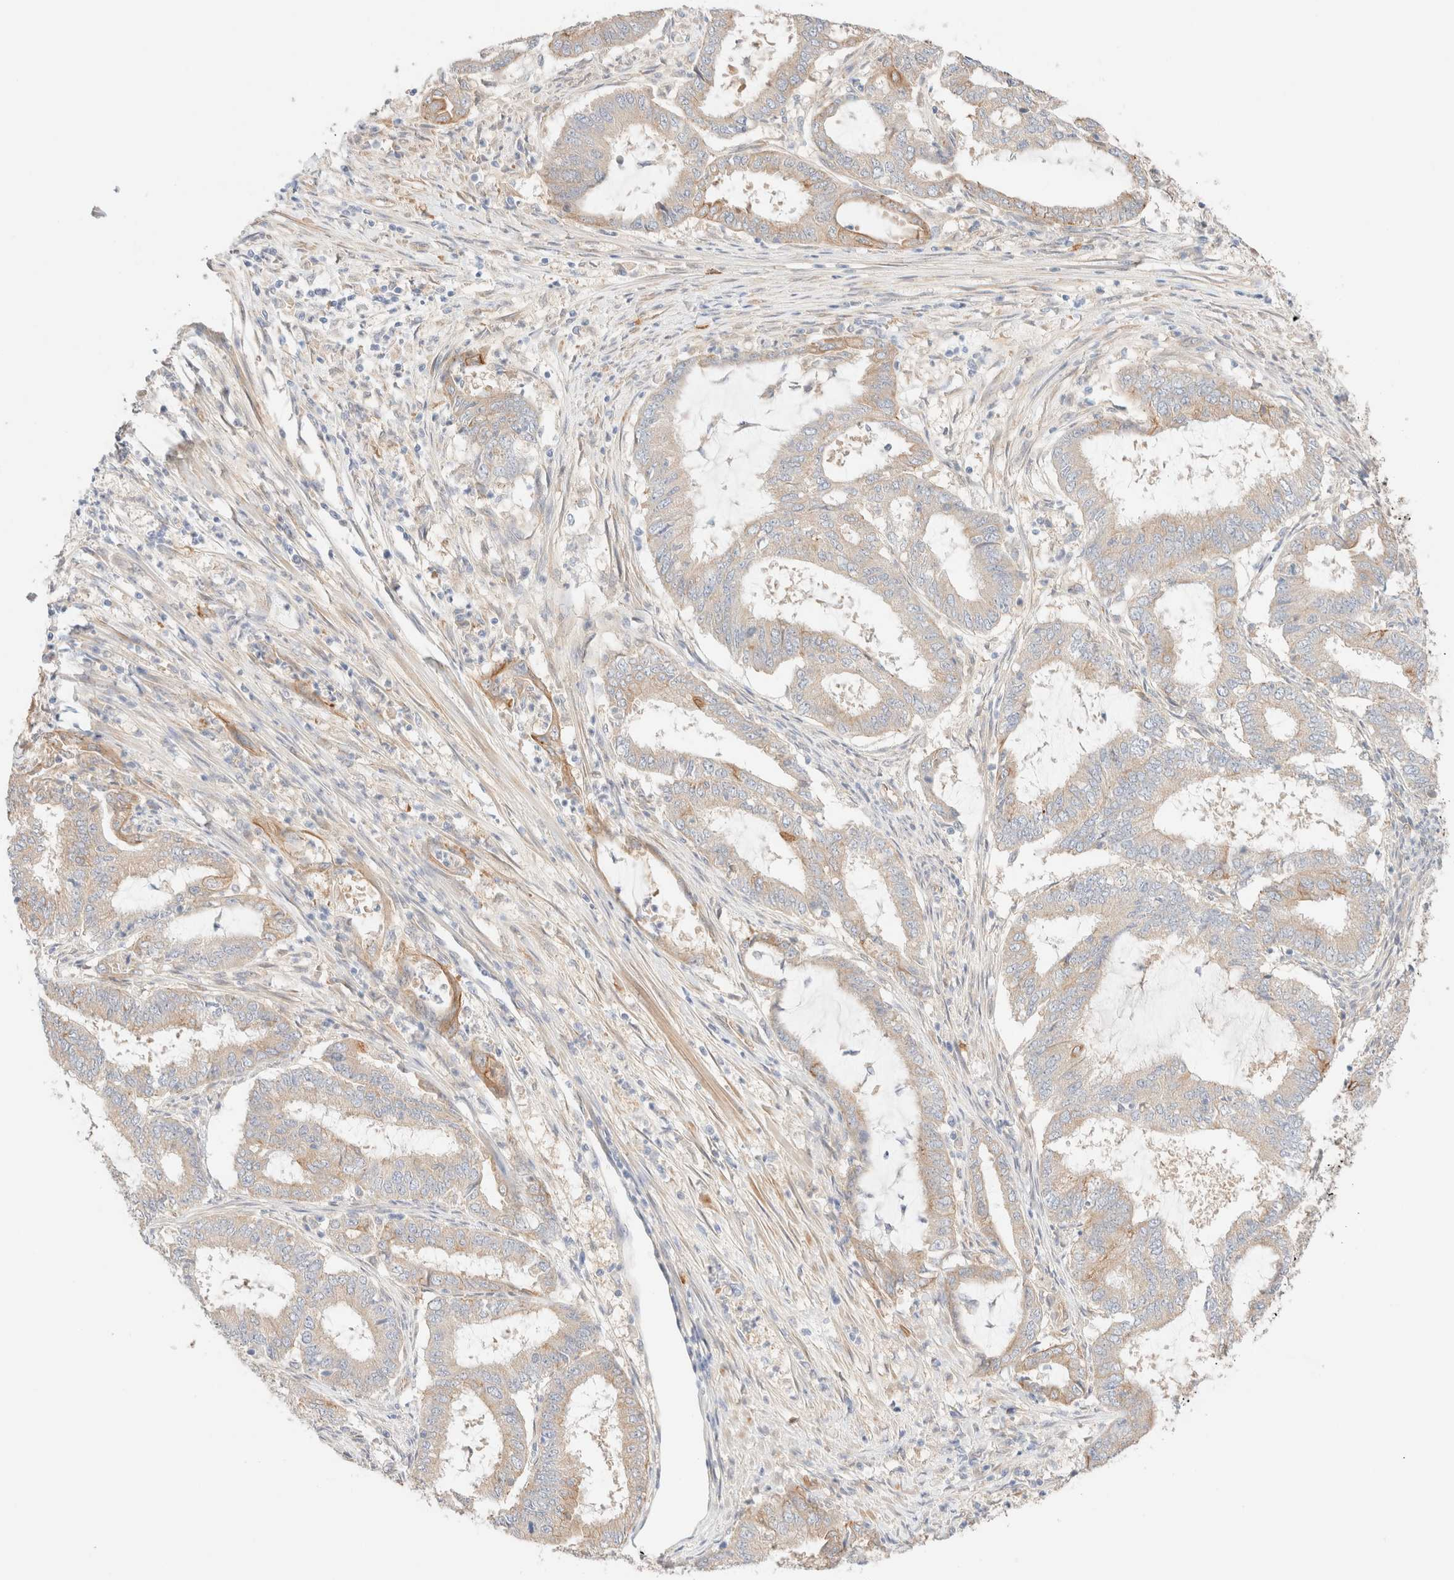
{"staining": {"intensity": "weak", "quantity": "<25%", "location": "cytoplasmic/membranous"}, "tissue": "endometrial cancer", "cell_type": "Tumor cells", "image_type": "cancer", "snomed": [{"axis": "morphology", "description": "Adenocarcinoma, NOS"}, {"axis": "topography", "description": "Endometrium"}], "caption": "Micrograph shows no significant protein staining in tumor cells of endometrial cancer. (DAB (3,3'-diaminobenzidine) immunohistochemistry, high magnification).", "gene": "NIBAN2", "patient": {"sex": "female", "age": 51}}